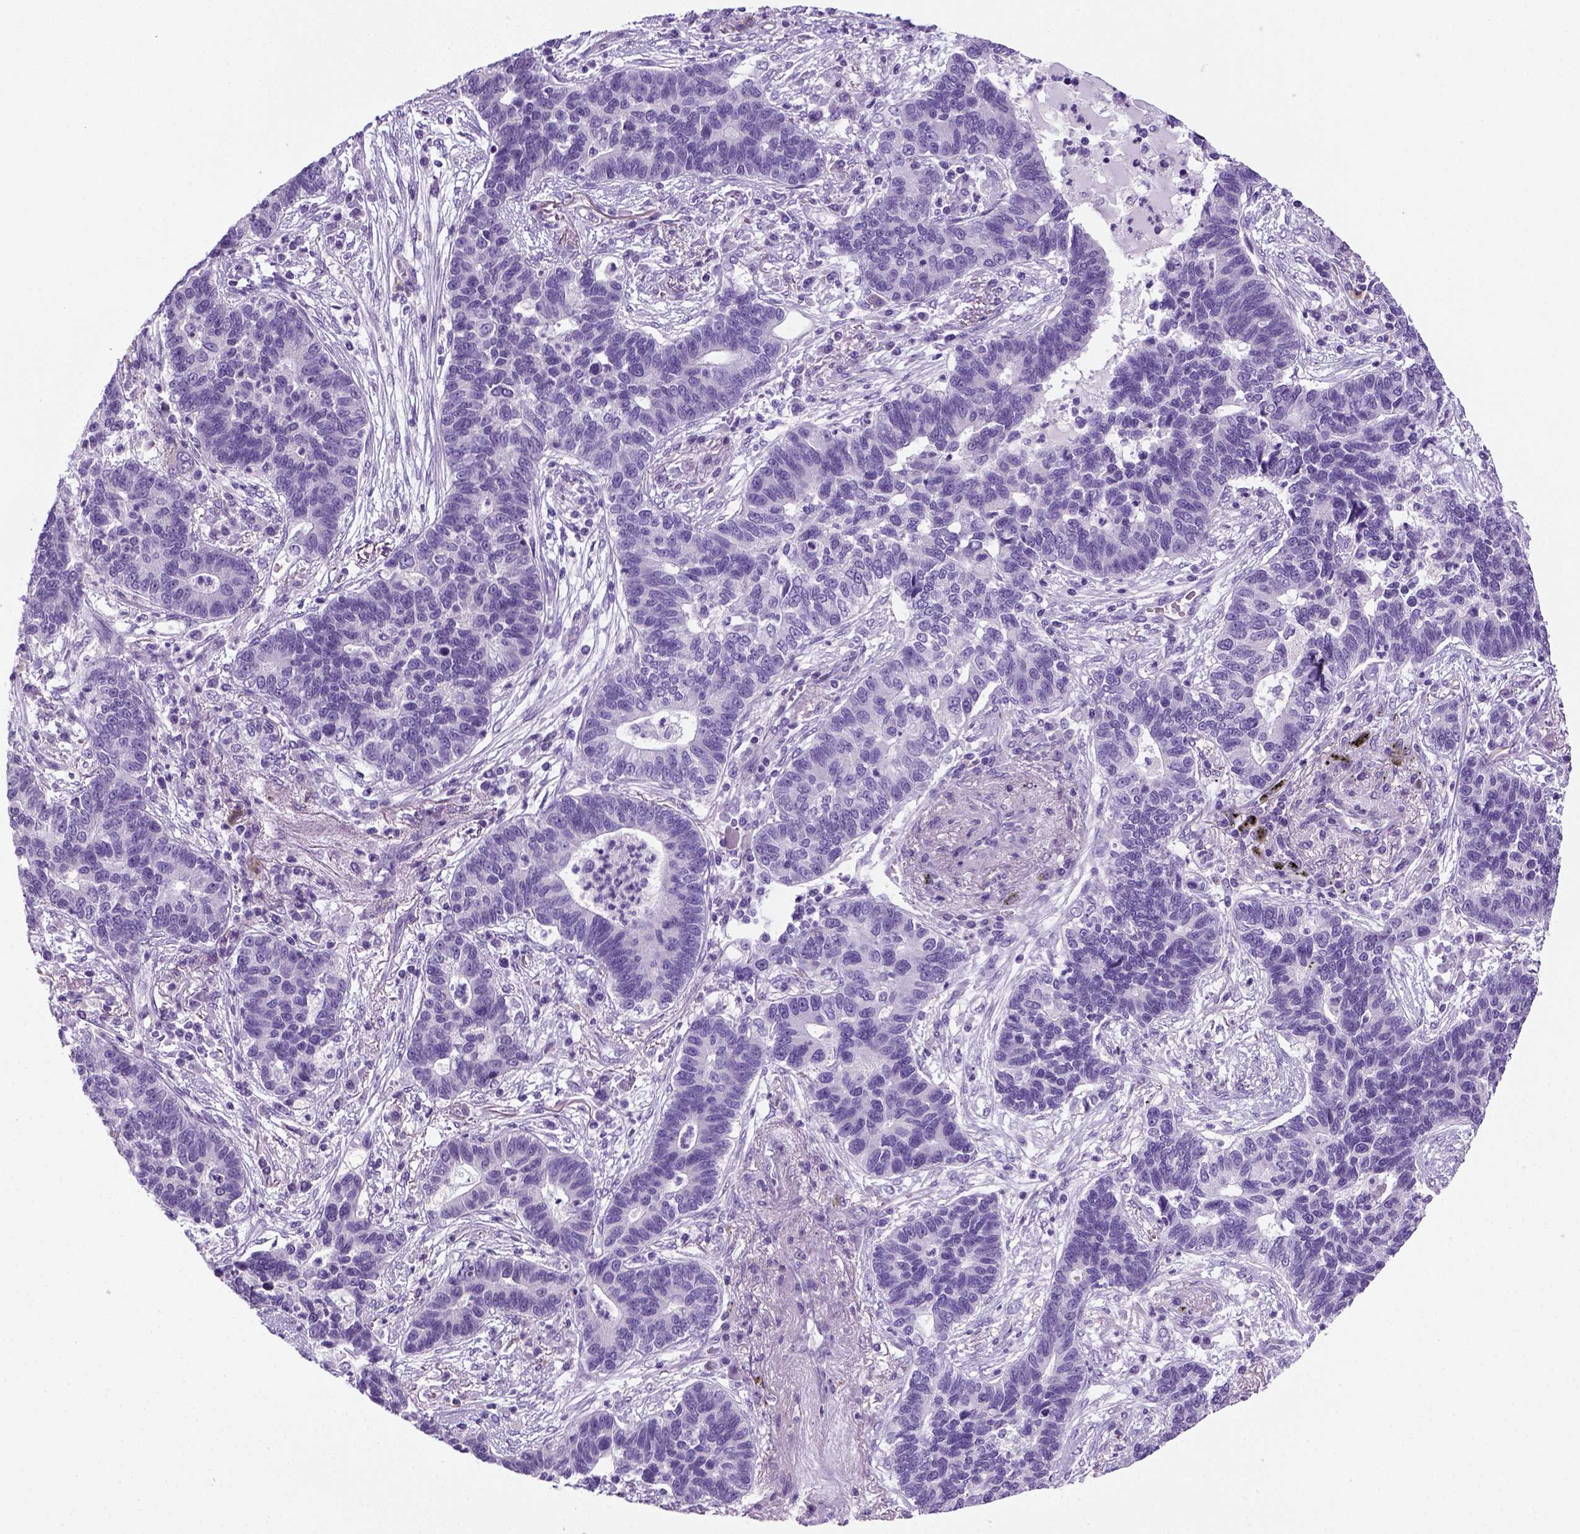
{"staining": {"intensity": "negative", "quantity": "none", "location": "none"}, "tissue": "lung cancer", "cell_type": "Tumor cells", "image_type": "cancer", "snomed": [{"axis": "morphology", "description": "Adenocarcinoma, NOS"}, {"axis": "topography", "description": "Lung"}], "caption": "High magnification brightfield microscopy of lung cancer stained with DAB (3,3'-diaminobenzidine) (brown) and counterstained with hematoxylin (blue): tumor cells show no significant positivity.", "gene": "KRT71", "patient": {"sex": "female", "age": 57}}